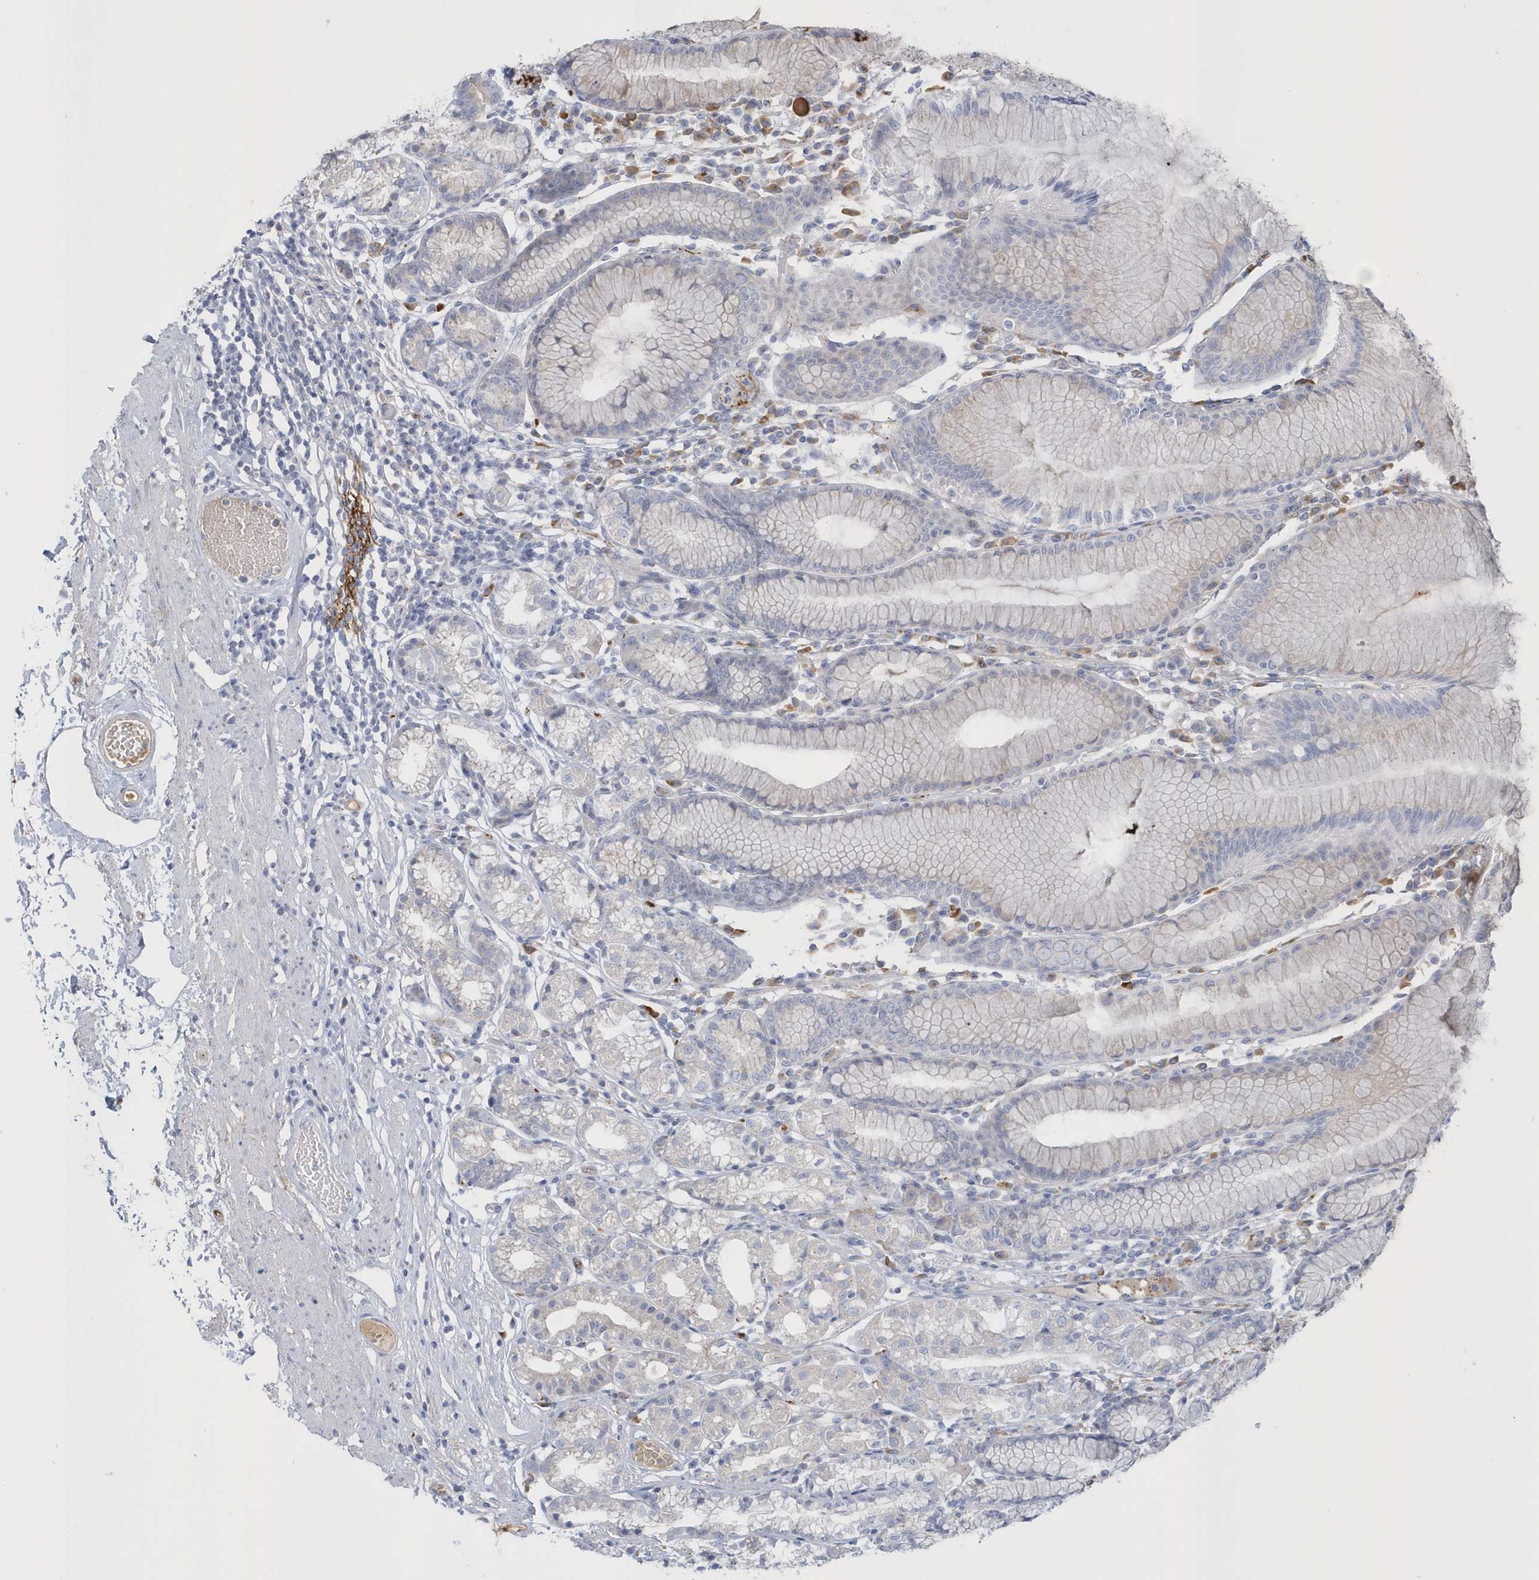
{"staining": {"intensity": "negative", "quantity": "none", "location": "none"}, "tissue": "stomach", "cell_type": "Glandular cells", "image_type": "normal", "snomed": [{"axis": "morphology", "description": "Normal tissue, NOS"}, {"axis": "topography", "description": "Stomach"}], "caption": "This is an immunohistochemistry (IHC) histopathology image of normal human stomach. There is no expression in glandular cells.", "gene": "SEMA3D", "patient": {"sex": "female", "age": 57}}